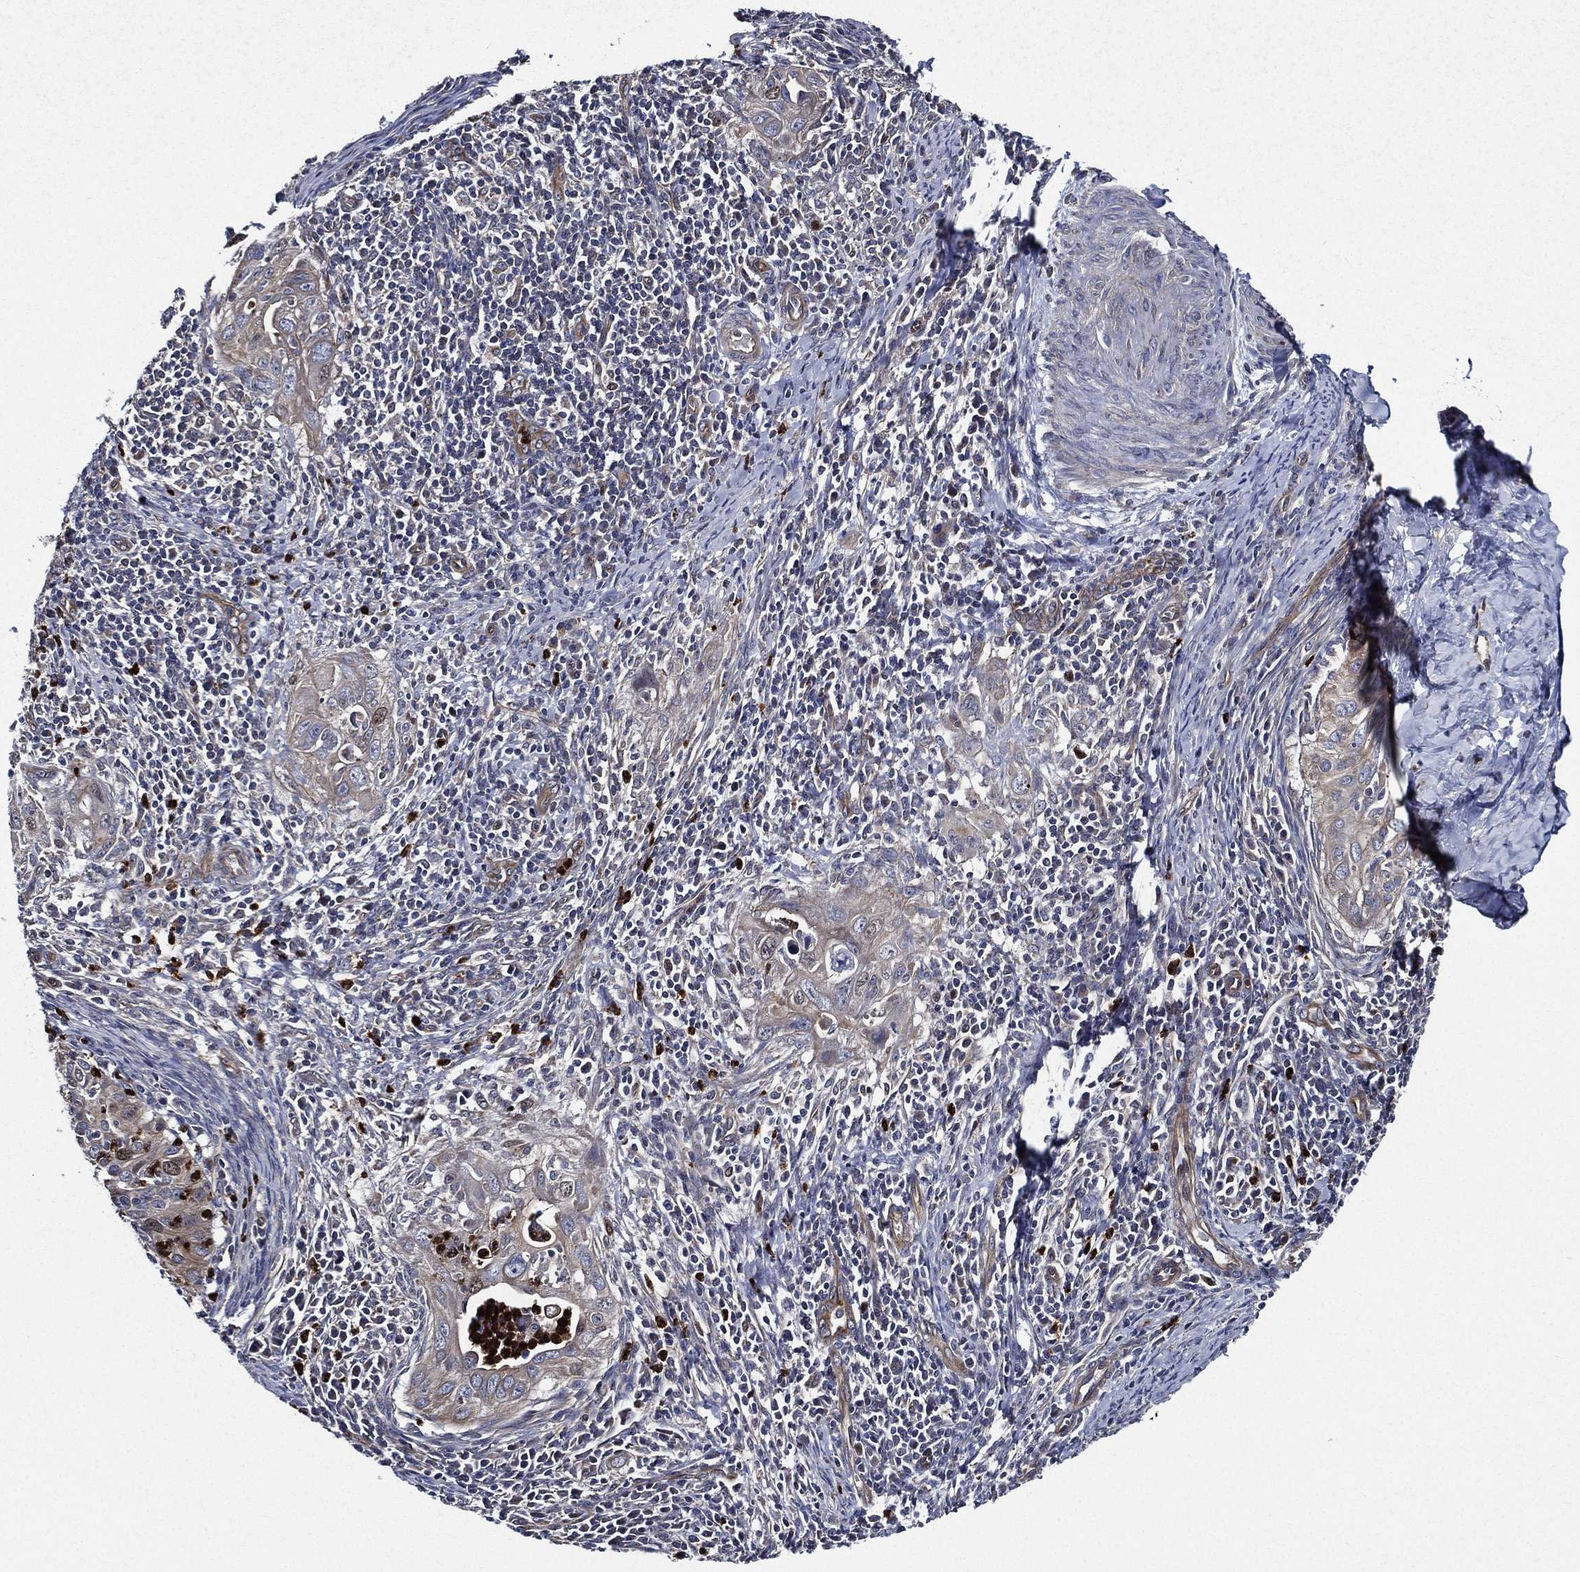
{"staining": {"intensity": "negative", "quantity": "none", "location": "none"}, "tissue": "cervical cancer", "cell_type": "Tumor cells", "image_type": "cancer", "snomed": [{"axis": "morphology", "description": "Squamous cell carcinoma, NOS"}, {"axis": "topography", "description": "Cervix"}], "caption": "Image shows no protein staining in tumor cells of squamous cell carcinoma (cervical) tissue. (DAB IHC, high magnification).", "gene": "KIF20B", "patient": {"sex": "female", "age": 26}}